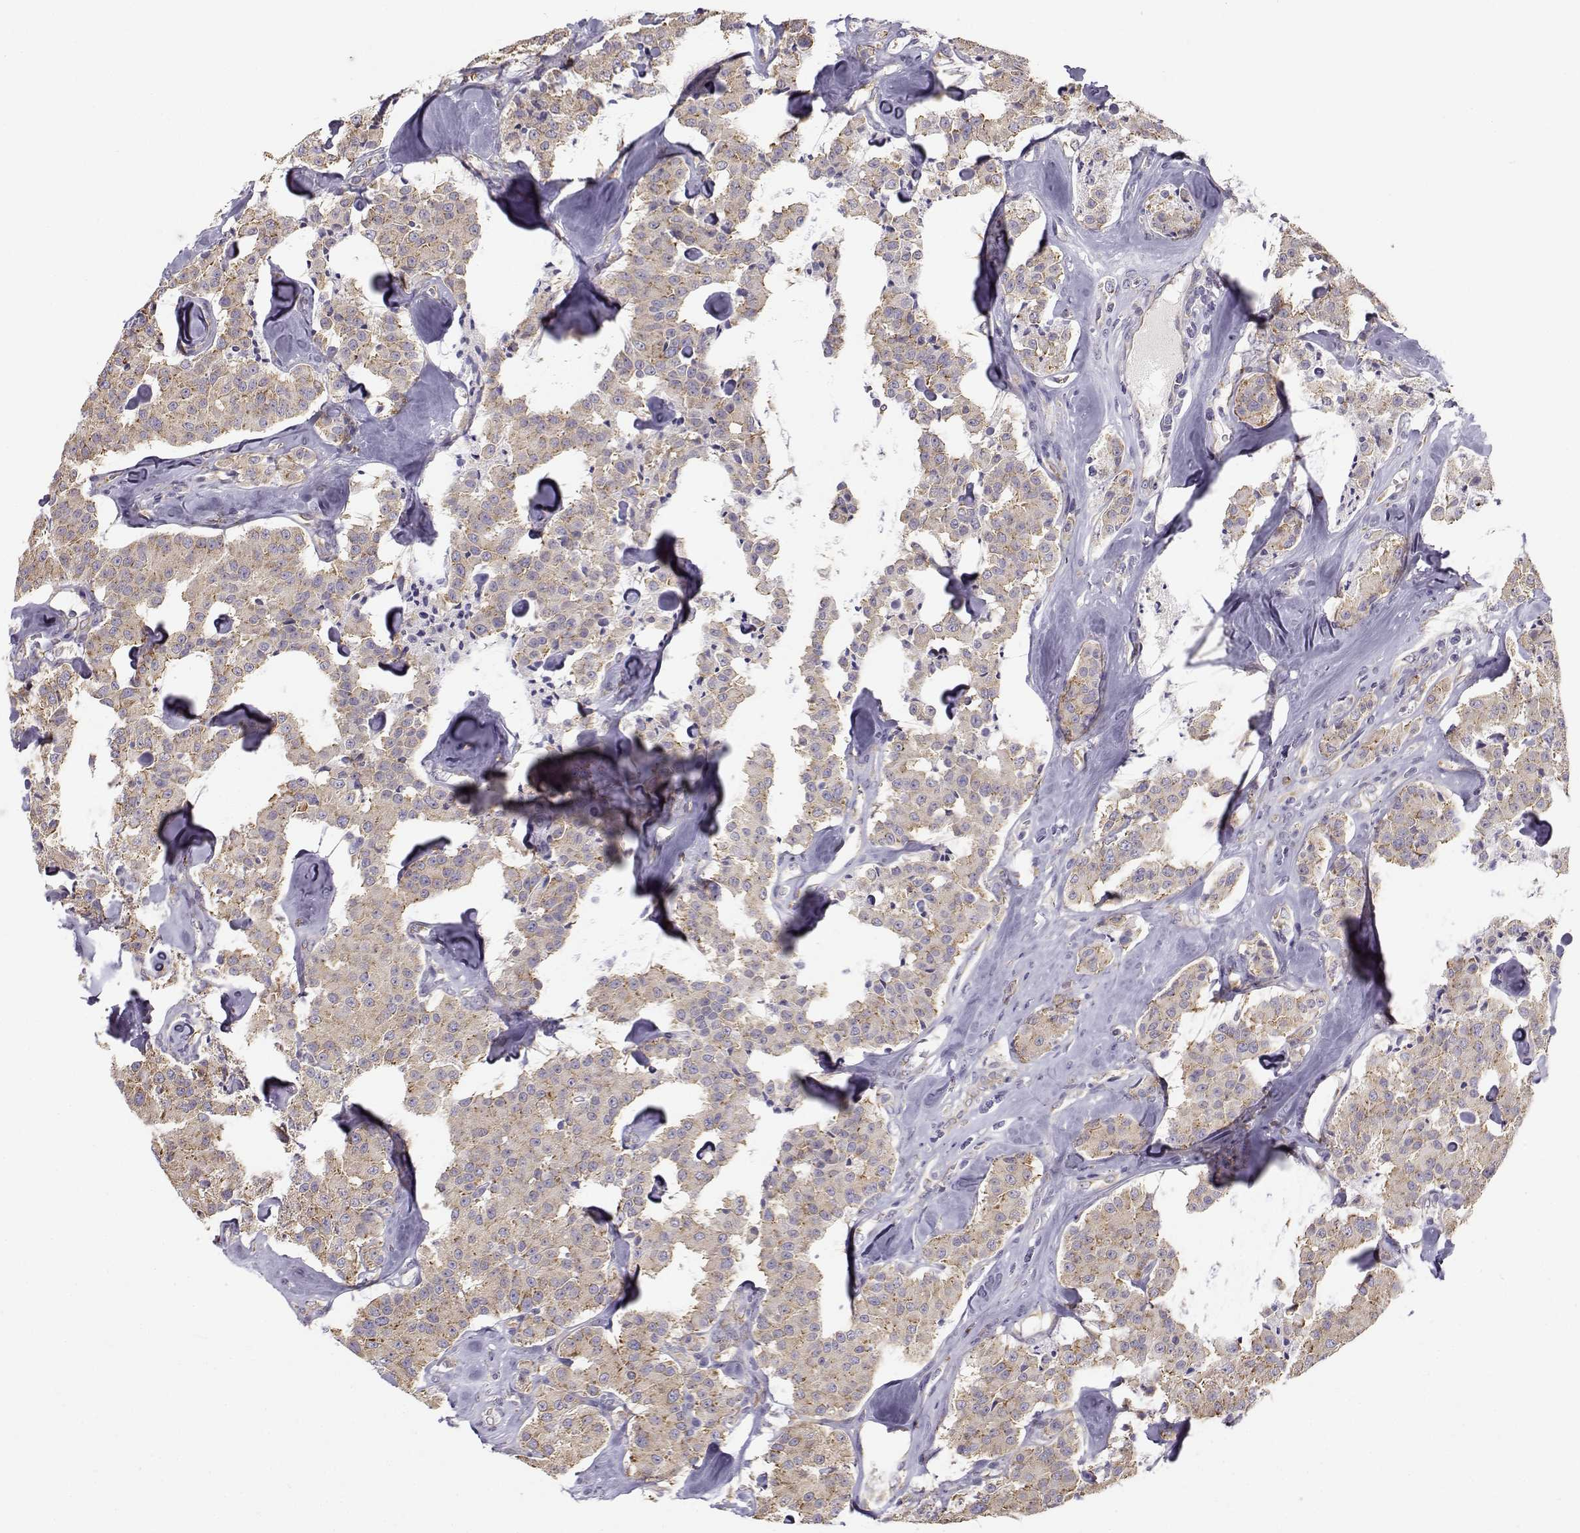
{"staining": {"intensity": "weak", "quantity": "25%-75%", "location": "cytoplasmic/membranous"}, "tissue": "carcinoid", "cell_type": "Tumor cells", "image_type": "cancer", "snomed": [{"axis": "morphology", "description": "Carcinoid, malignant, NOS"}, {"axis": "topography", "description": "Pancreas"}], "caption": "Human carcinoid (malignant) stained with a protein marker exhibits weak staining in tumor cells.", "gene": "BEND6", "patient": {"sex": "male", "age": 41}}